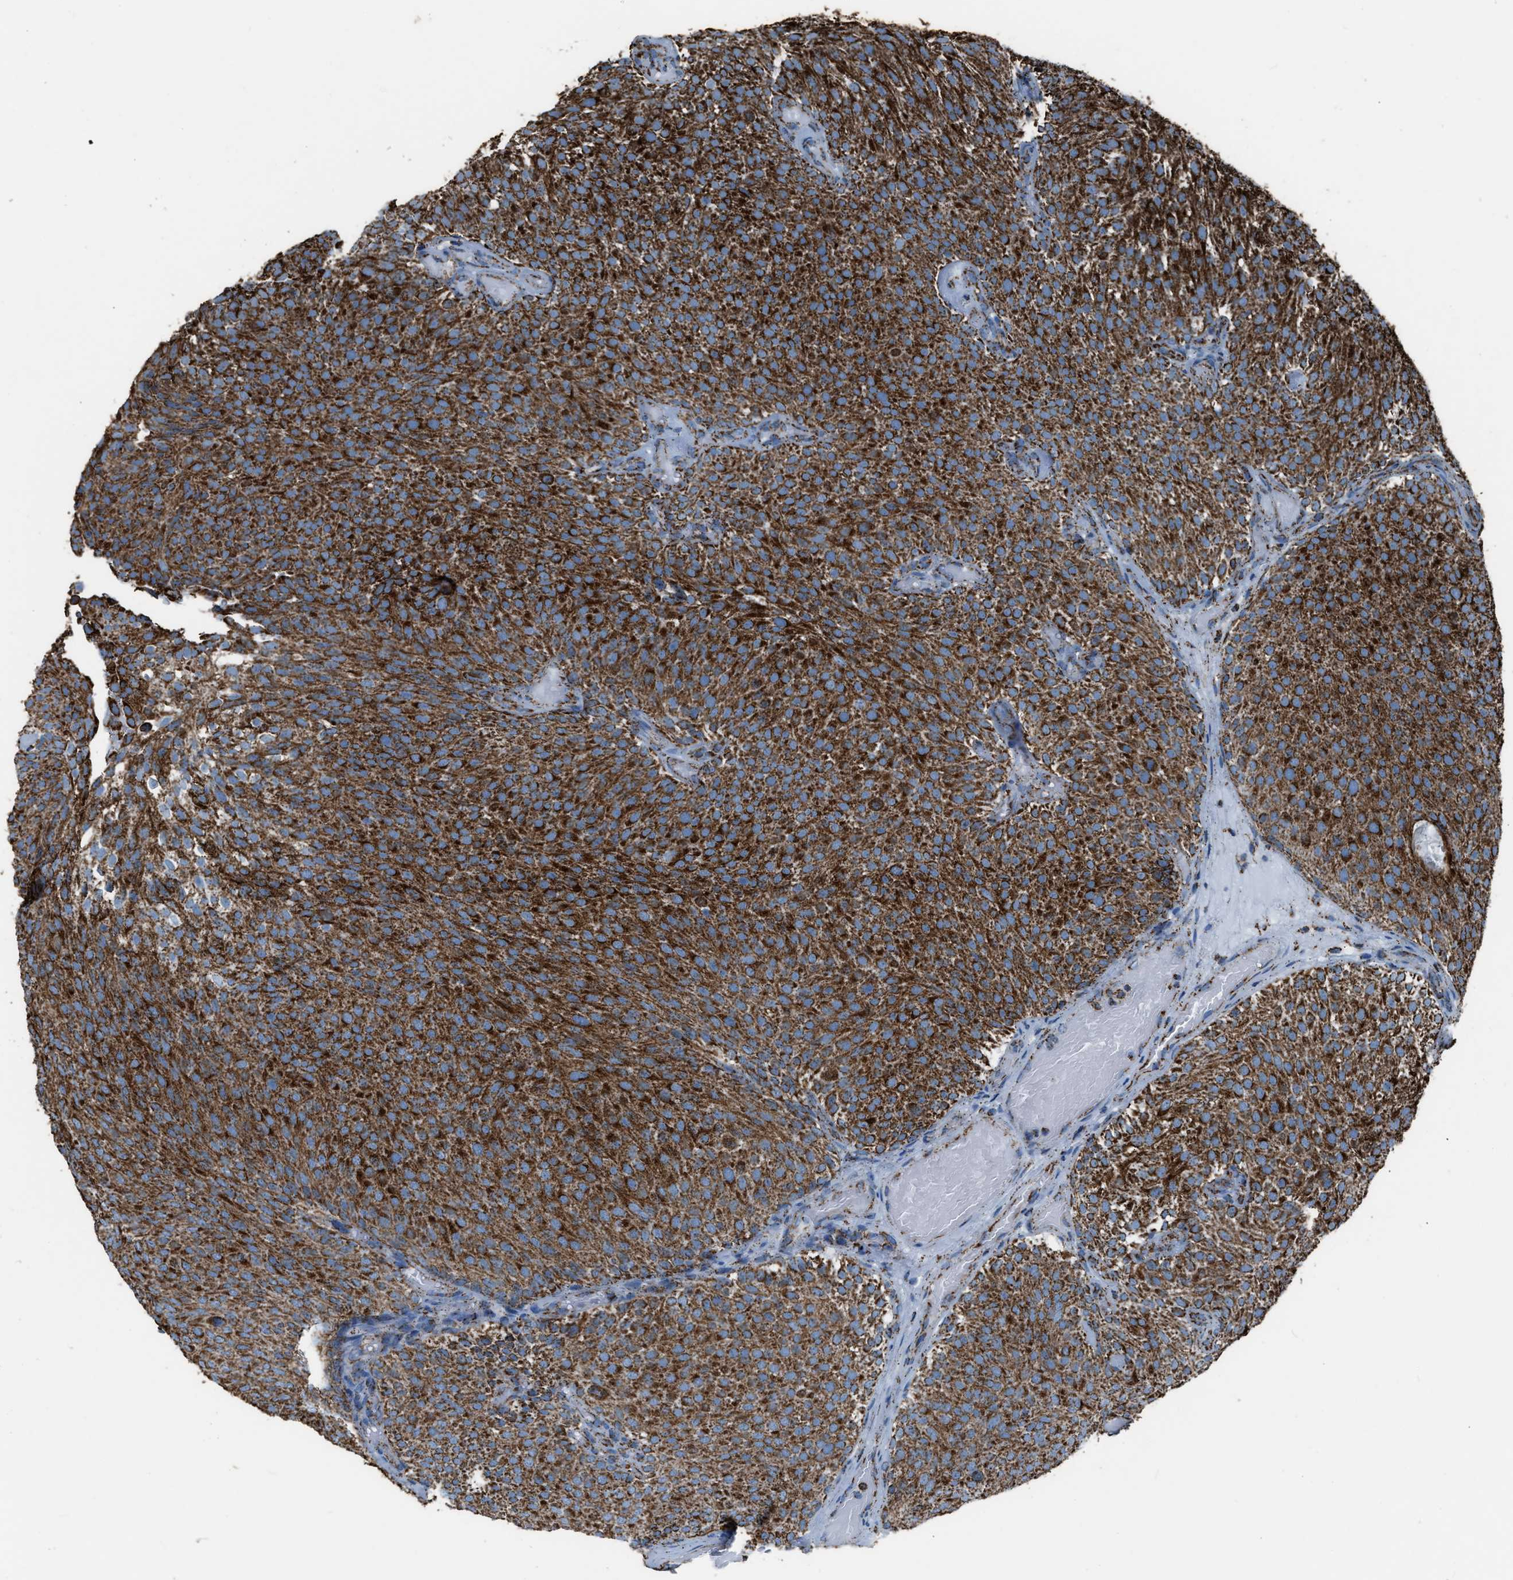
{"staining": {"intensity": "strong", "quantity": ">75%", "location": "cytoplasmic/membranous"}, "tissue": "urothelial cancer", "cell_type": "Tumor cells", "image_type": "cancer", "snomed": [{"axis": "morphology", "description": "Urothelial carcinoma, Low grade"}, {"axis": "topography", "description": "Urinary bladder"}], "caption": "This is a histology image of immunohistochemistry (IHC) staining of low-grade urothelial carcinoma, which shows strong staining in the cytoplasmic/membranous of tumor cells.", "gene": "MDH2", "patient": {"sex": "male", "age": 78}}